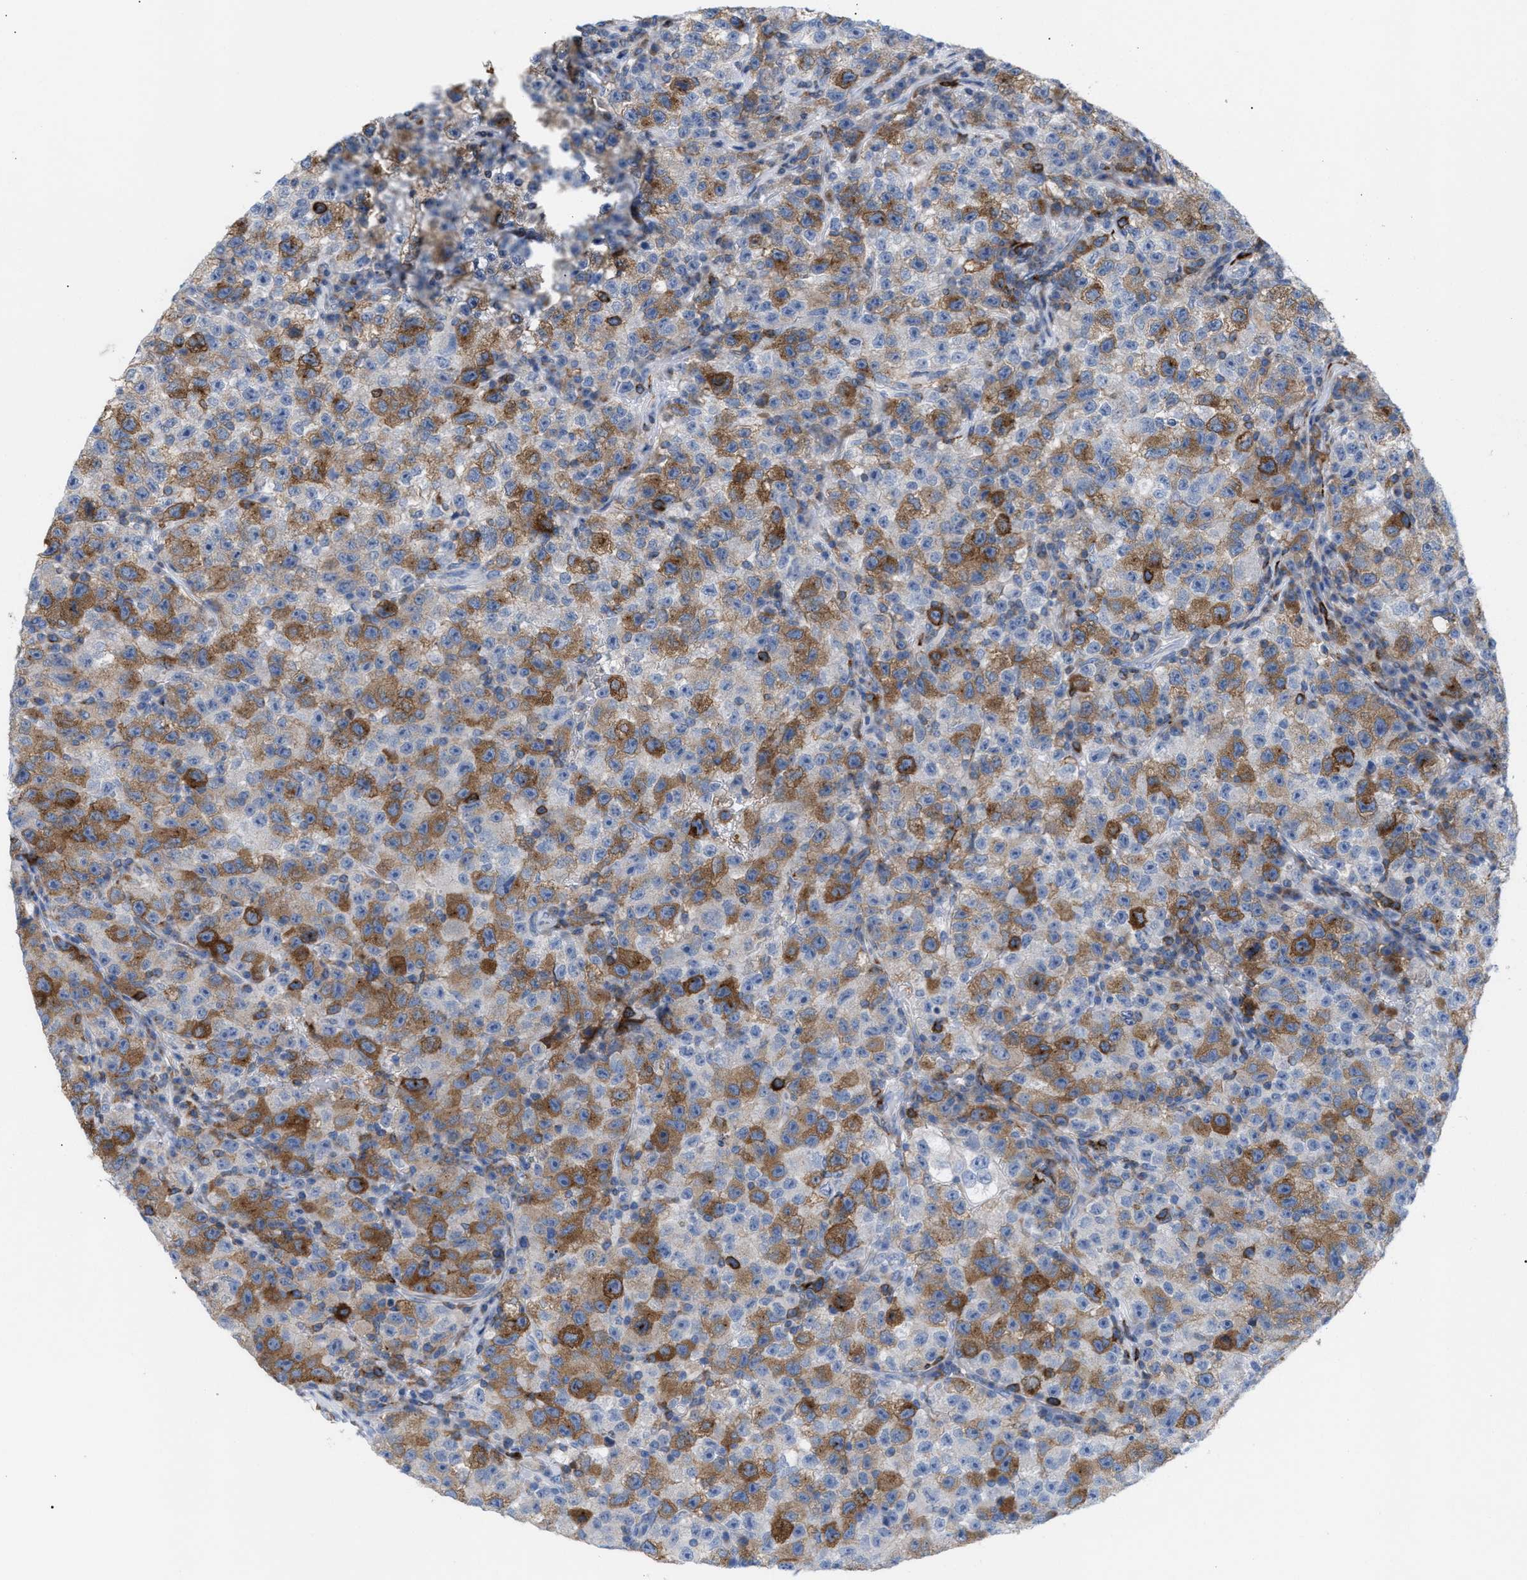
{"staining": {"intensity": "moderate", "quantity": "25%-75%", "location": "cytoplasmic/membranous"}, "tissue": "testis cancer", "cell_type": "Tumor cells", "image_type": "cancer", "snomed": [{"axis": "morphology", "description": "Seminoma, NOS"}, {"axis": "topography", "description": "Testis"}], "caption": "A high-resolution photomicrograph shows IHC staining of testis cancer, which displays moderate cytoplasmic/membranous expression in approximately 25%-75% of tumor cells.", "gene": "TACC3", "patient": {"sex": "male", "age": 22}}